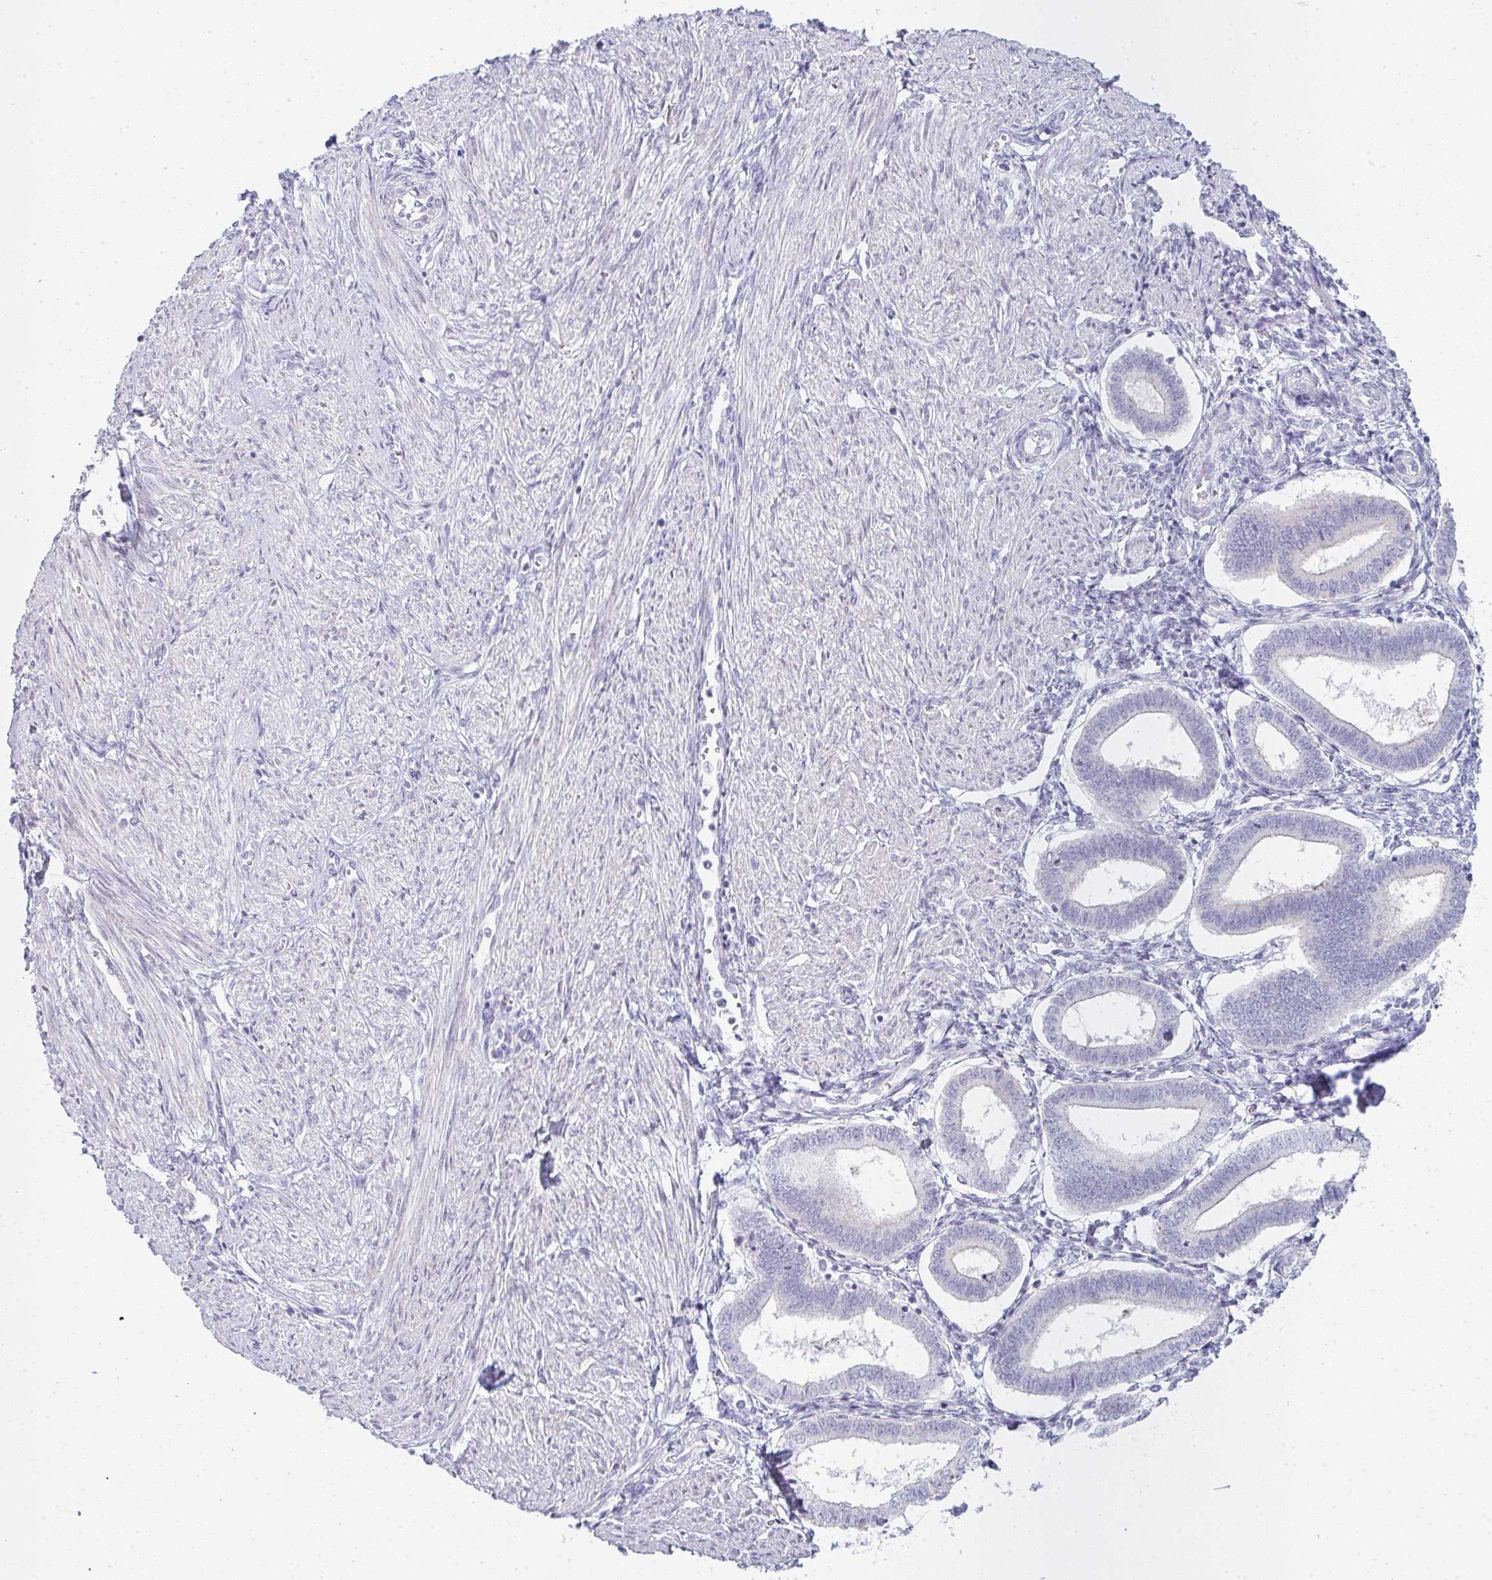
{"staining": {"intensity": "negative", "quantity": "none", "location": "none"}, "tissue": "endometrium", "cell_type": "Cells in endometrial stroma", "image_type": "normal", "snomed": [{"axis": "morphology", "description": "Normal tissue, NOS"}, {"axis": "topography", "description": "Endometrium"}], "caption": "The image shows no significant positivity in cells in endometrial stroma of endometrium. (DAB immunohistochemistry (IHC) visualized using brightfield microscopy, high magnification).", "gene": "SIRPB2", "patient": {"sex": "female", "age": 24}}